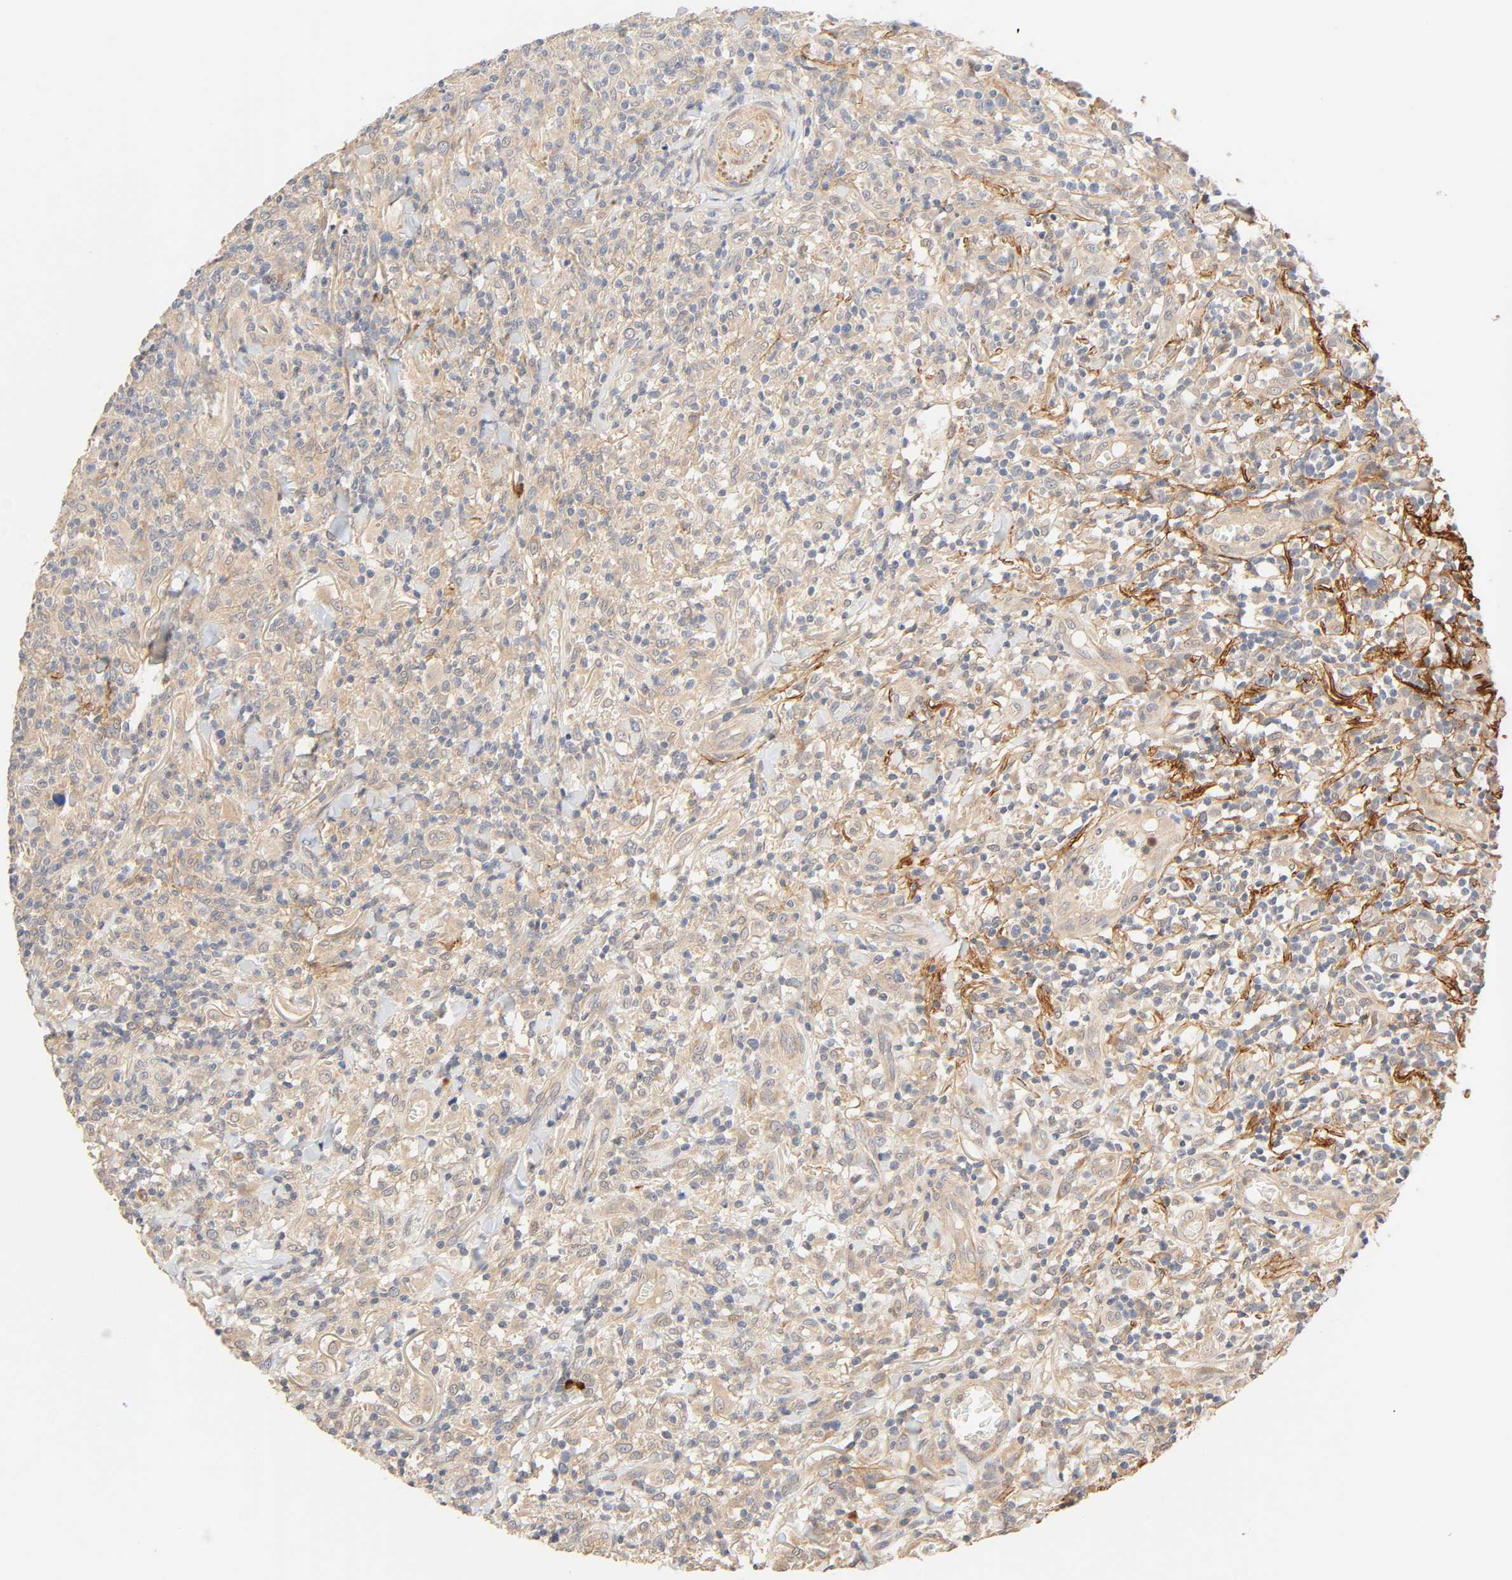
{"staining": {"intensity": "weak", "quantity": ">75%", "location": "cytoplasmic/membranous"}, "tissue": "thyroid cancer", "cell_type": "Tumor cells", "image_type": "cancer", "snomed": [{"axis": "morphology", "description": "Carcinoma, NOS"}, {"axis": "topography", "description": "Thyroid gland"}], "caption": "Immunohistochemistry (IHC) of thyroid cancer displays low levels of weak cytoplasmic/membranous positivity in about >75% of tumor cells. (DAB IHC, brown staining for protein, blue staining for nuclei).", "gene": "CACNA1G", "patient": {"sex": "female", "age": 77}}